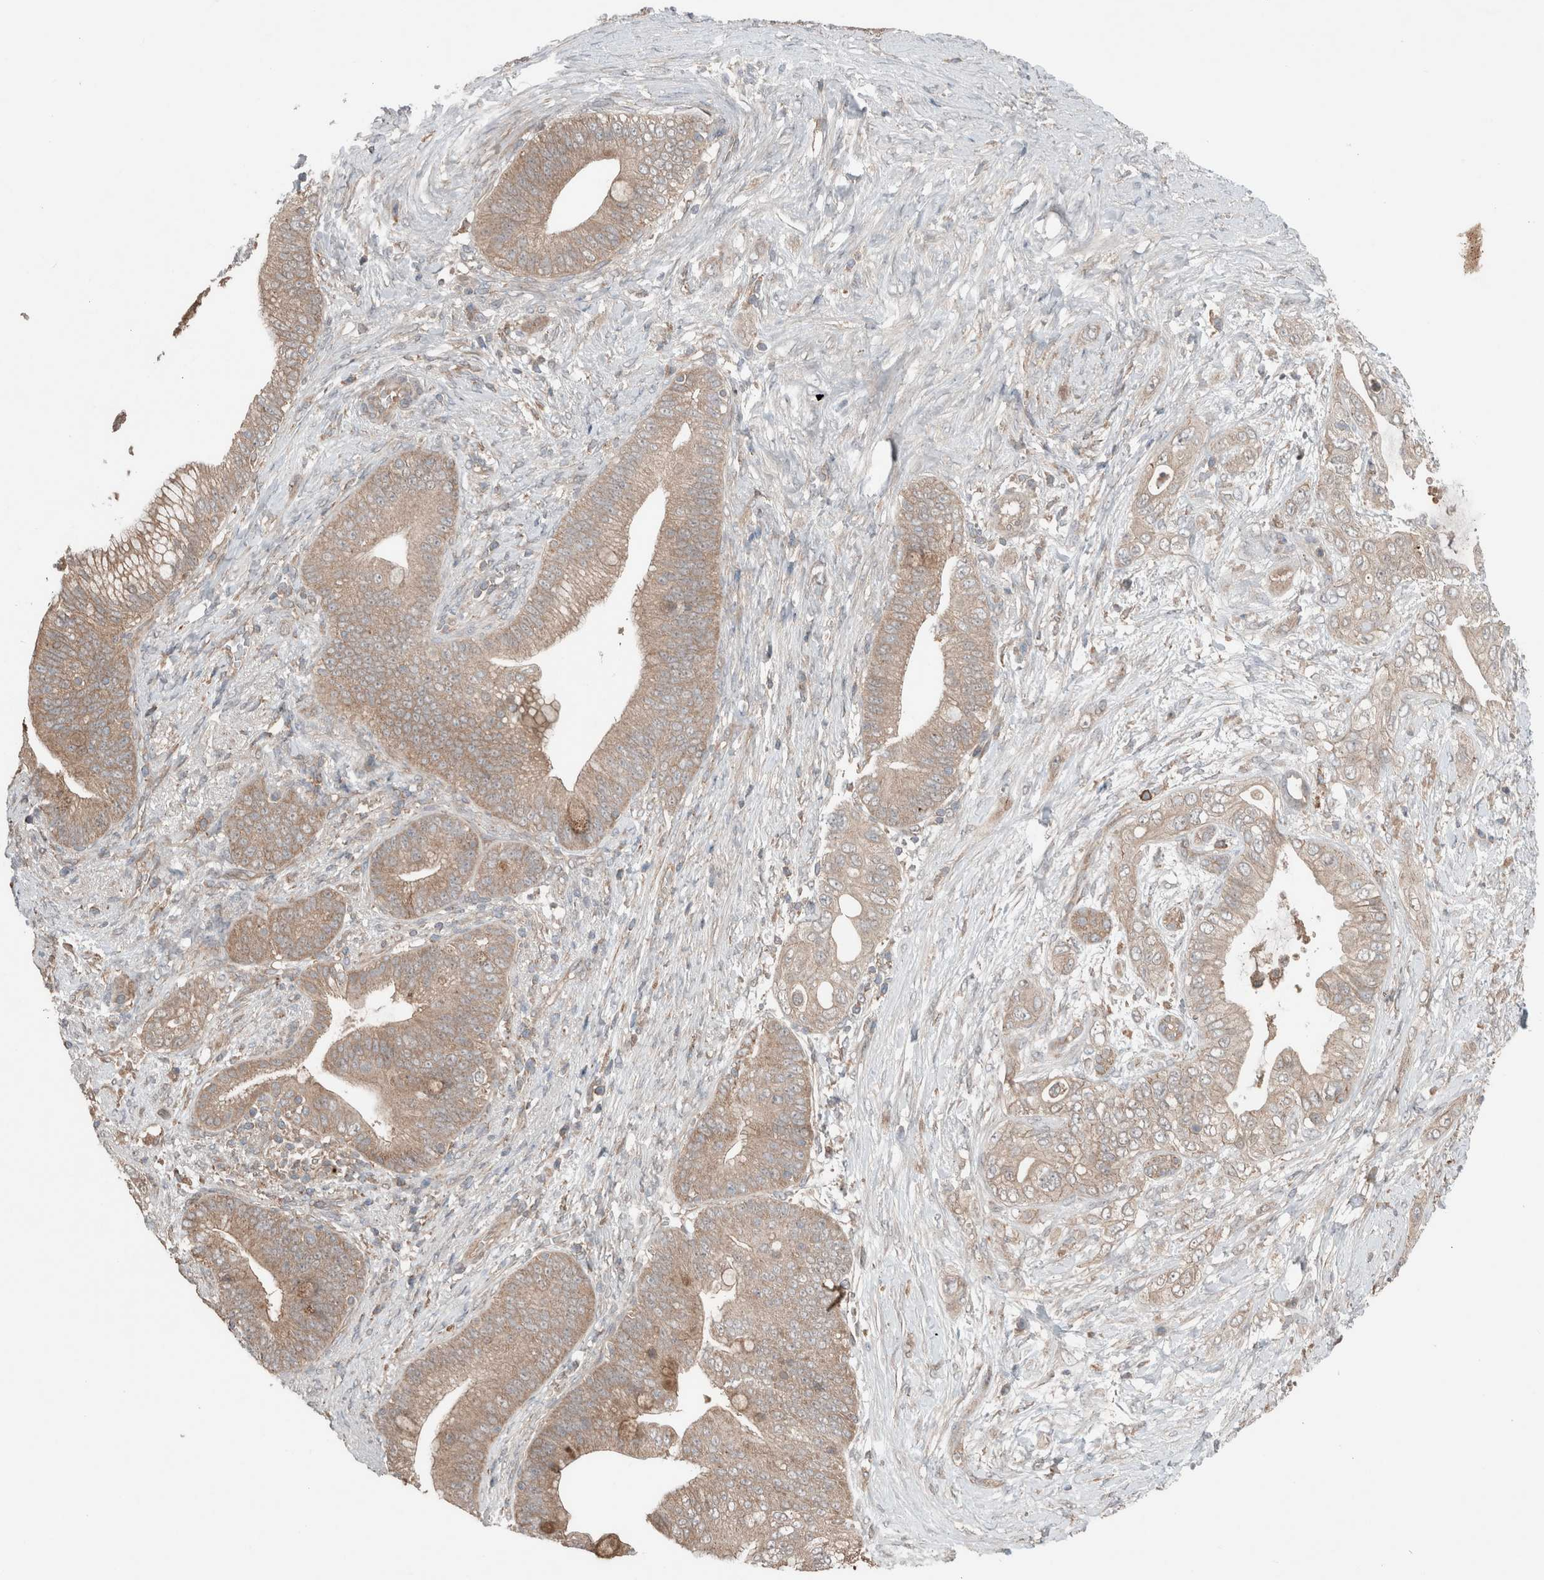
{"staining": {"intensity": "weak", "quantity": ">75%", "location": "cytoplasmic/membranous"}, "tissue": "pancreatic cancer", "cell_type": "Tumor cells", "image_type": "cancer", "snomed": [{"axis": "morphology", "description": "Adenocarcinoma, NOS"}, {"axis": "topography", "description": "Pancreas"}], "caption": "Immunohistochemical staining of human pancreatic cancer displays low levels of weak cytoplasmic/membranous protein expression in about >75% of tumor cells.", "gene": "KLK14", "patient": {"sex": "male", "age": 53}}